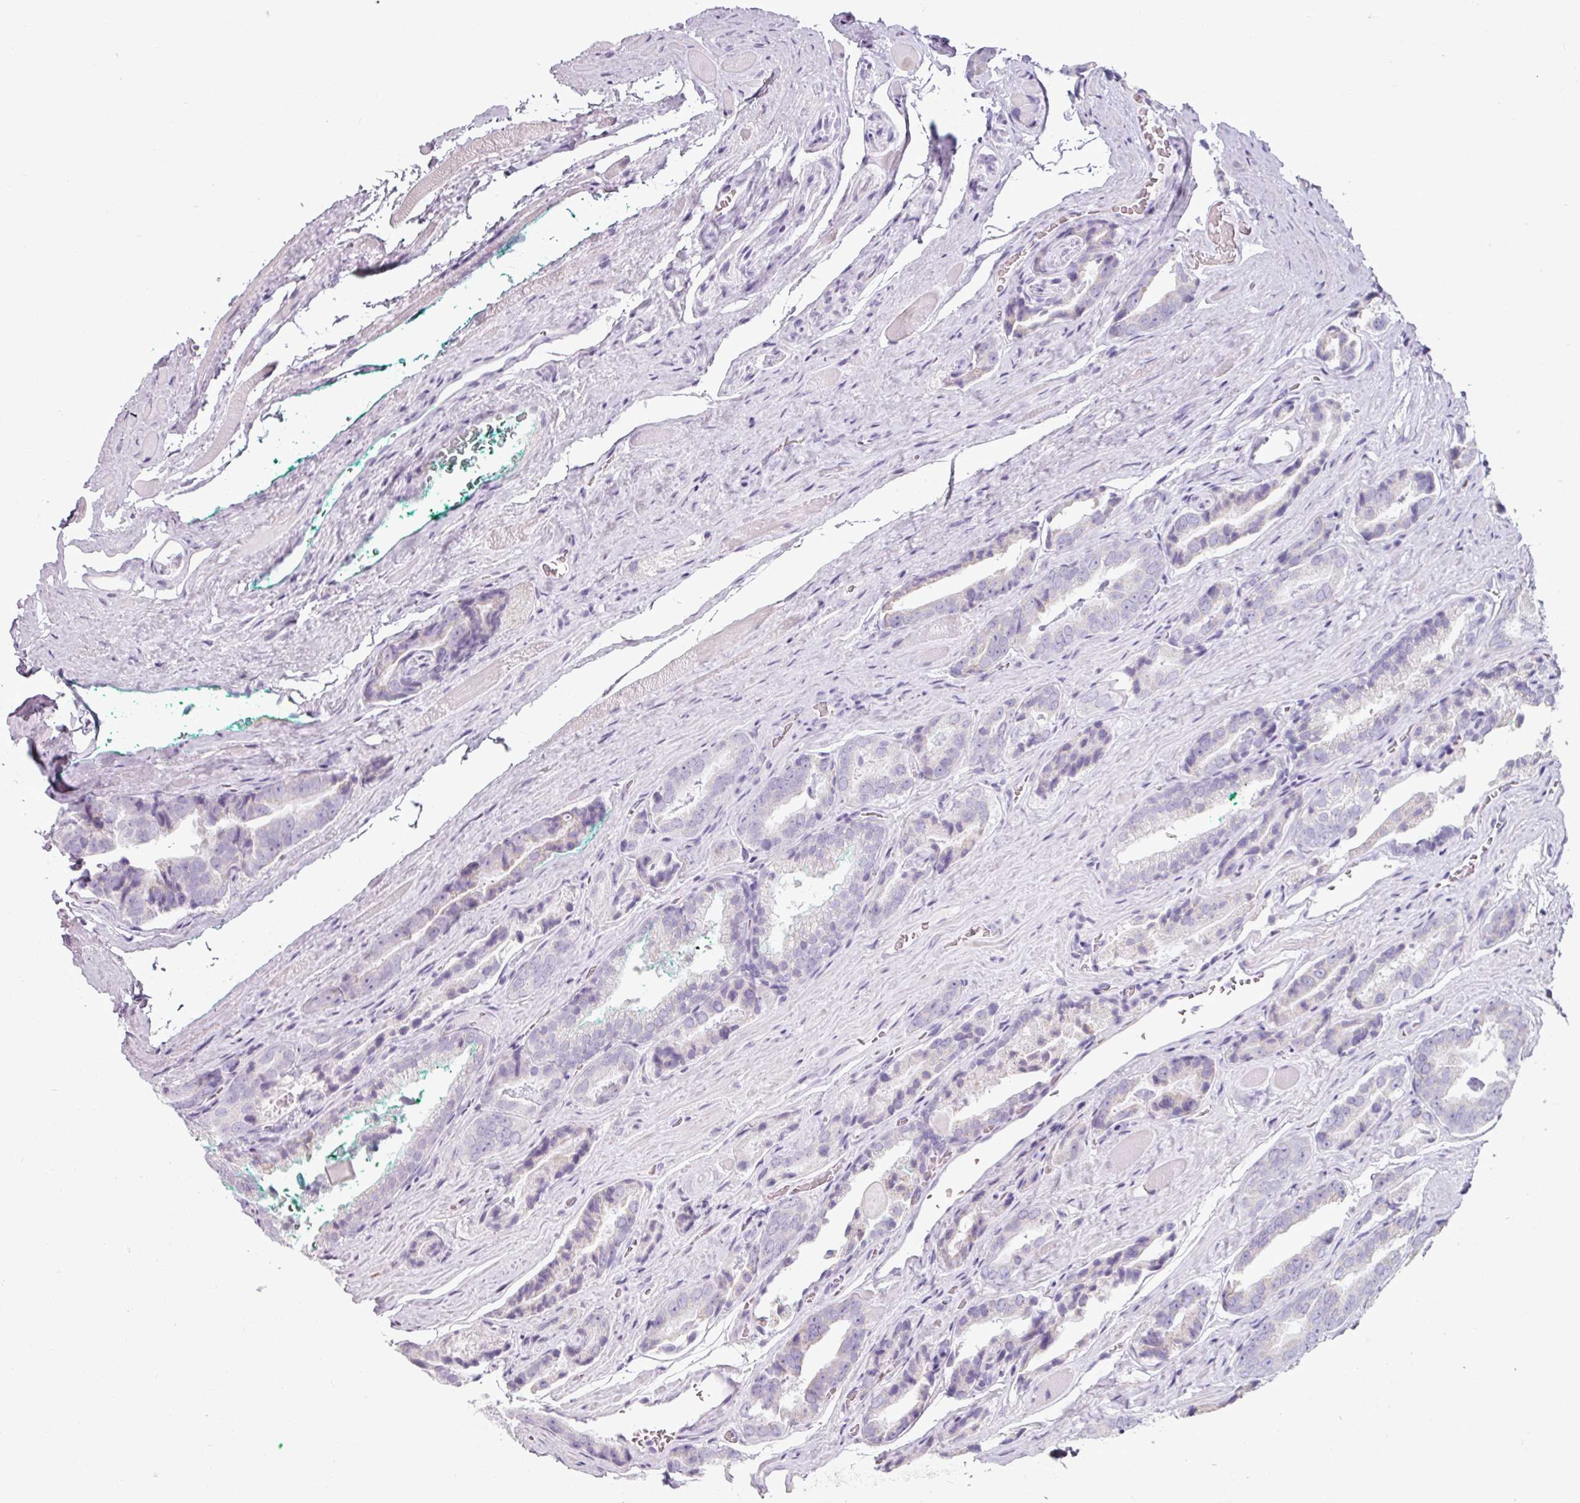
{"staining": {"intensity": "negative", "quantity": "none", "location": "none"}, "tissue": "prostate cancer", "cell_type": "Tumor cells", "image_type": "cancer", "snomed": [{"axis": "morphology", "description": "Adenocarcinoma, High grade"}, {"axis": "topography", "description": "Prostate"}], "caption": "Immunohistochemistry image of neoplastic tissue: human prostate cancer (adenocarcinoma (high-grade)) stained with DAB (3,3'-diaminobenzidine) shows no significant protein expression in tumor cells.", "gene": "CLCA1", "patient": {"sex": "male", "age": 72}}